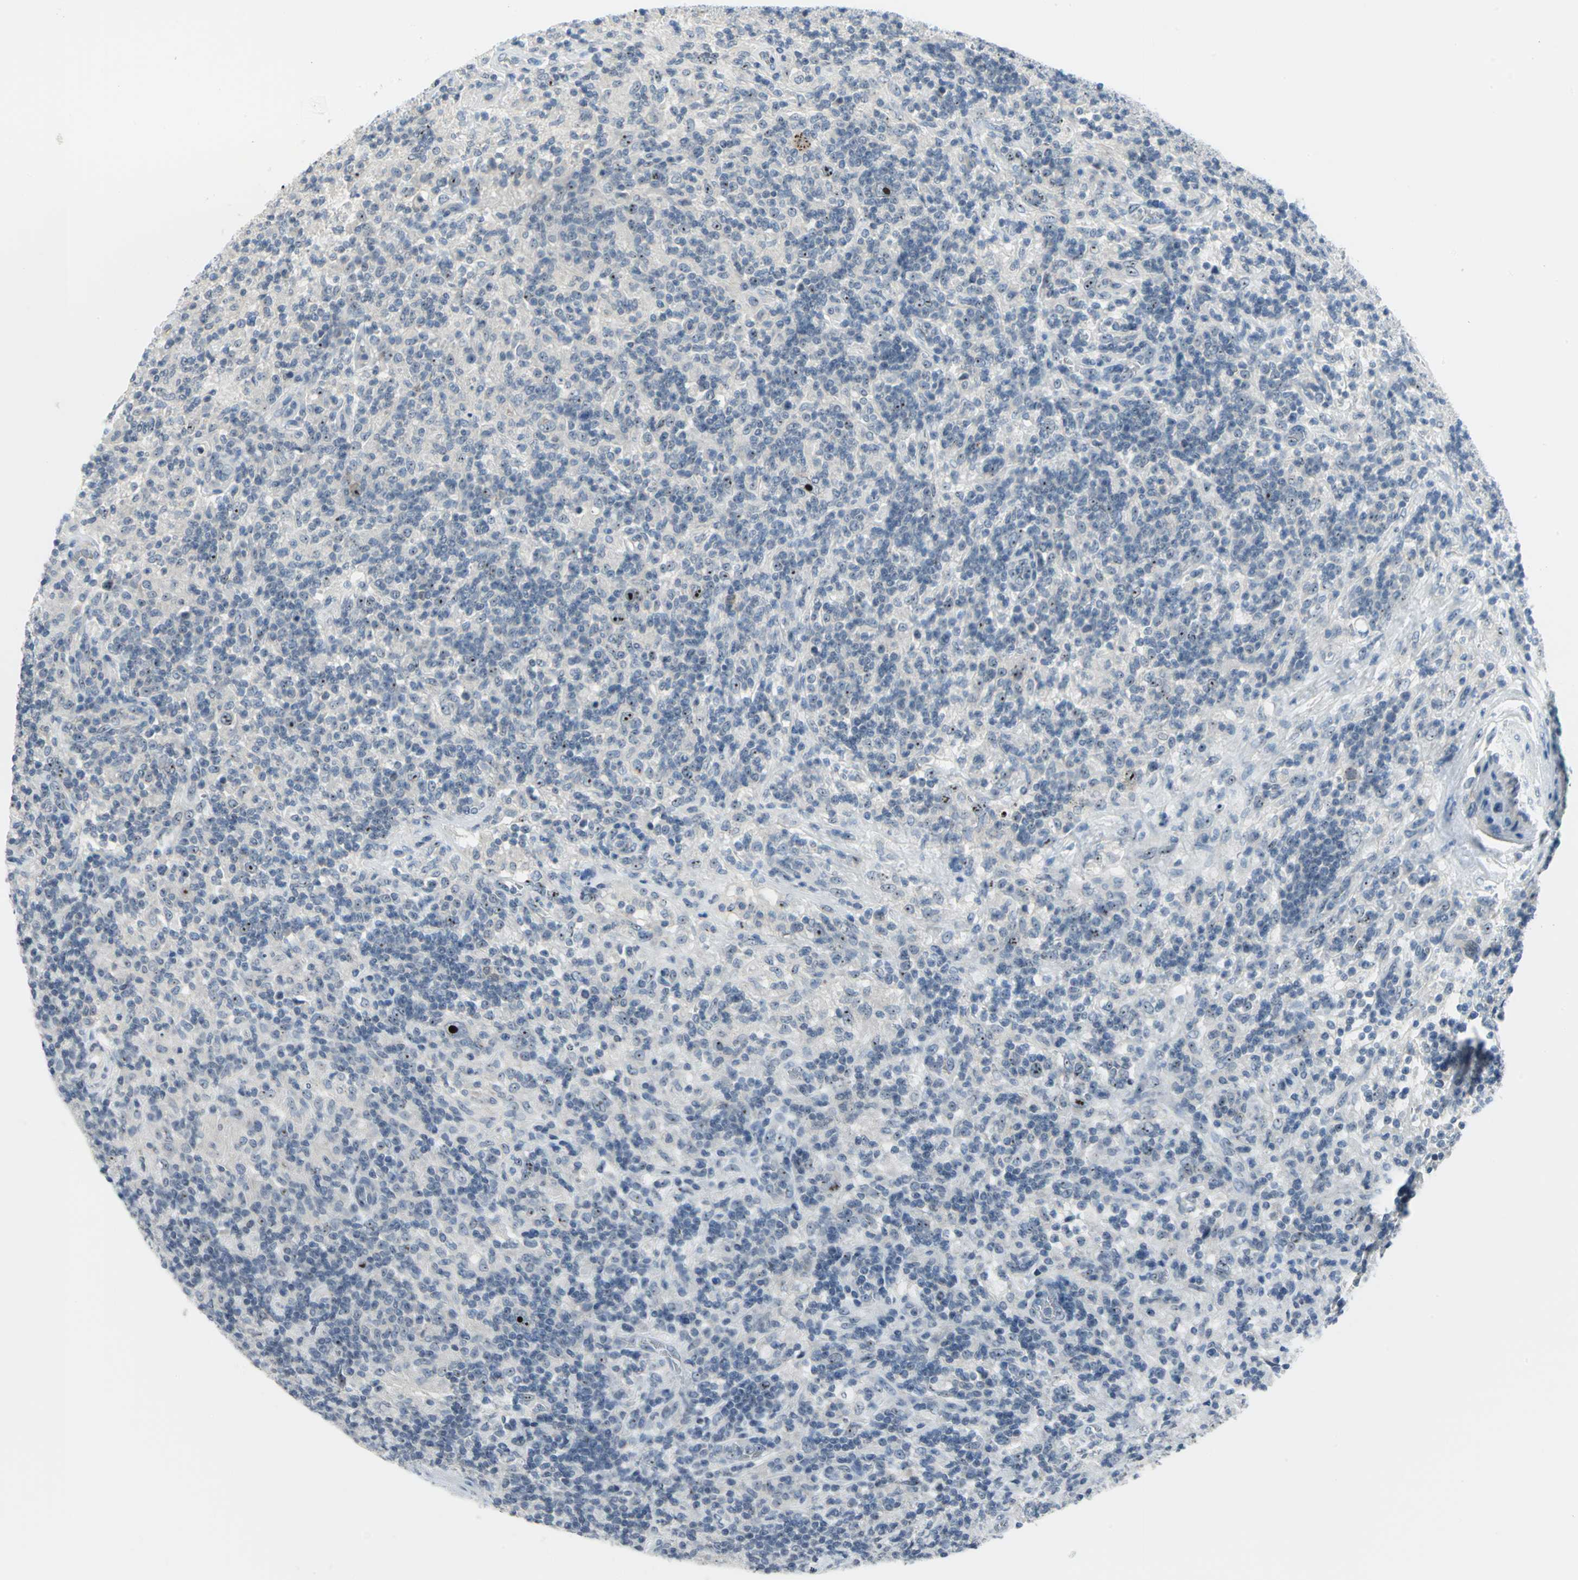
{"staining": {"intensity": "moderate", "quantity": "25%-75%", "location": "nuclear"}, "tissue": "lymphoma", "cell_type": "Tumor cells", "image_type": "cancer", "snomed": [{"axis": "morphology", "description": "Hodgkin's disease, NOS"}, {"axis": "topography", "description": "Lymph node"}], "caption": "Immunohistochemical staining of Hodgkin's disease exhibits medium levels of moderate nuclear protein staining in about 25%-75% of tumor cells. (DAB IHC with brightfield microscopy, high magnification).", "gene": "MYBBP1A", "patient": {"sex": "male", "age": 70}}